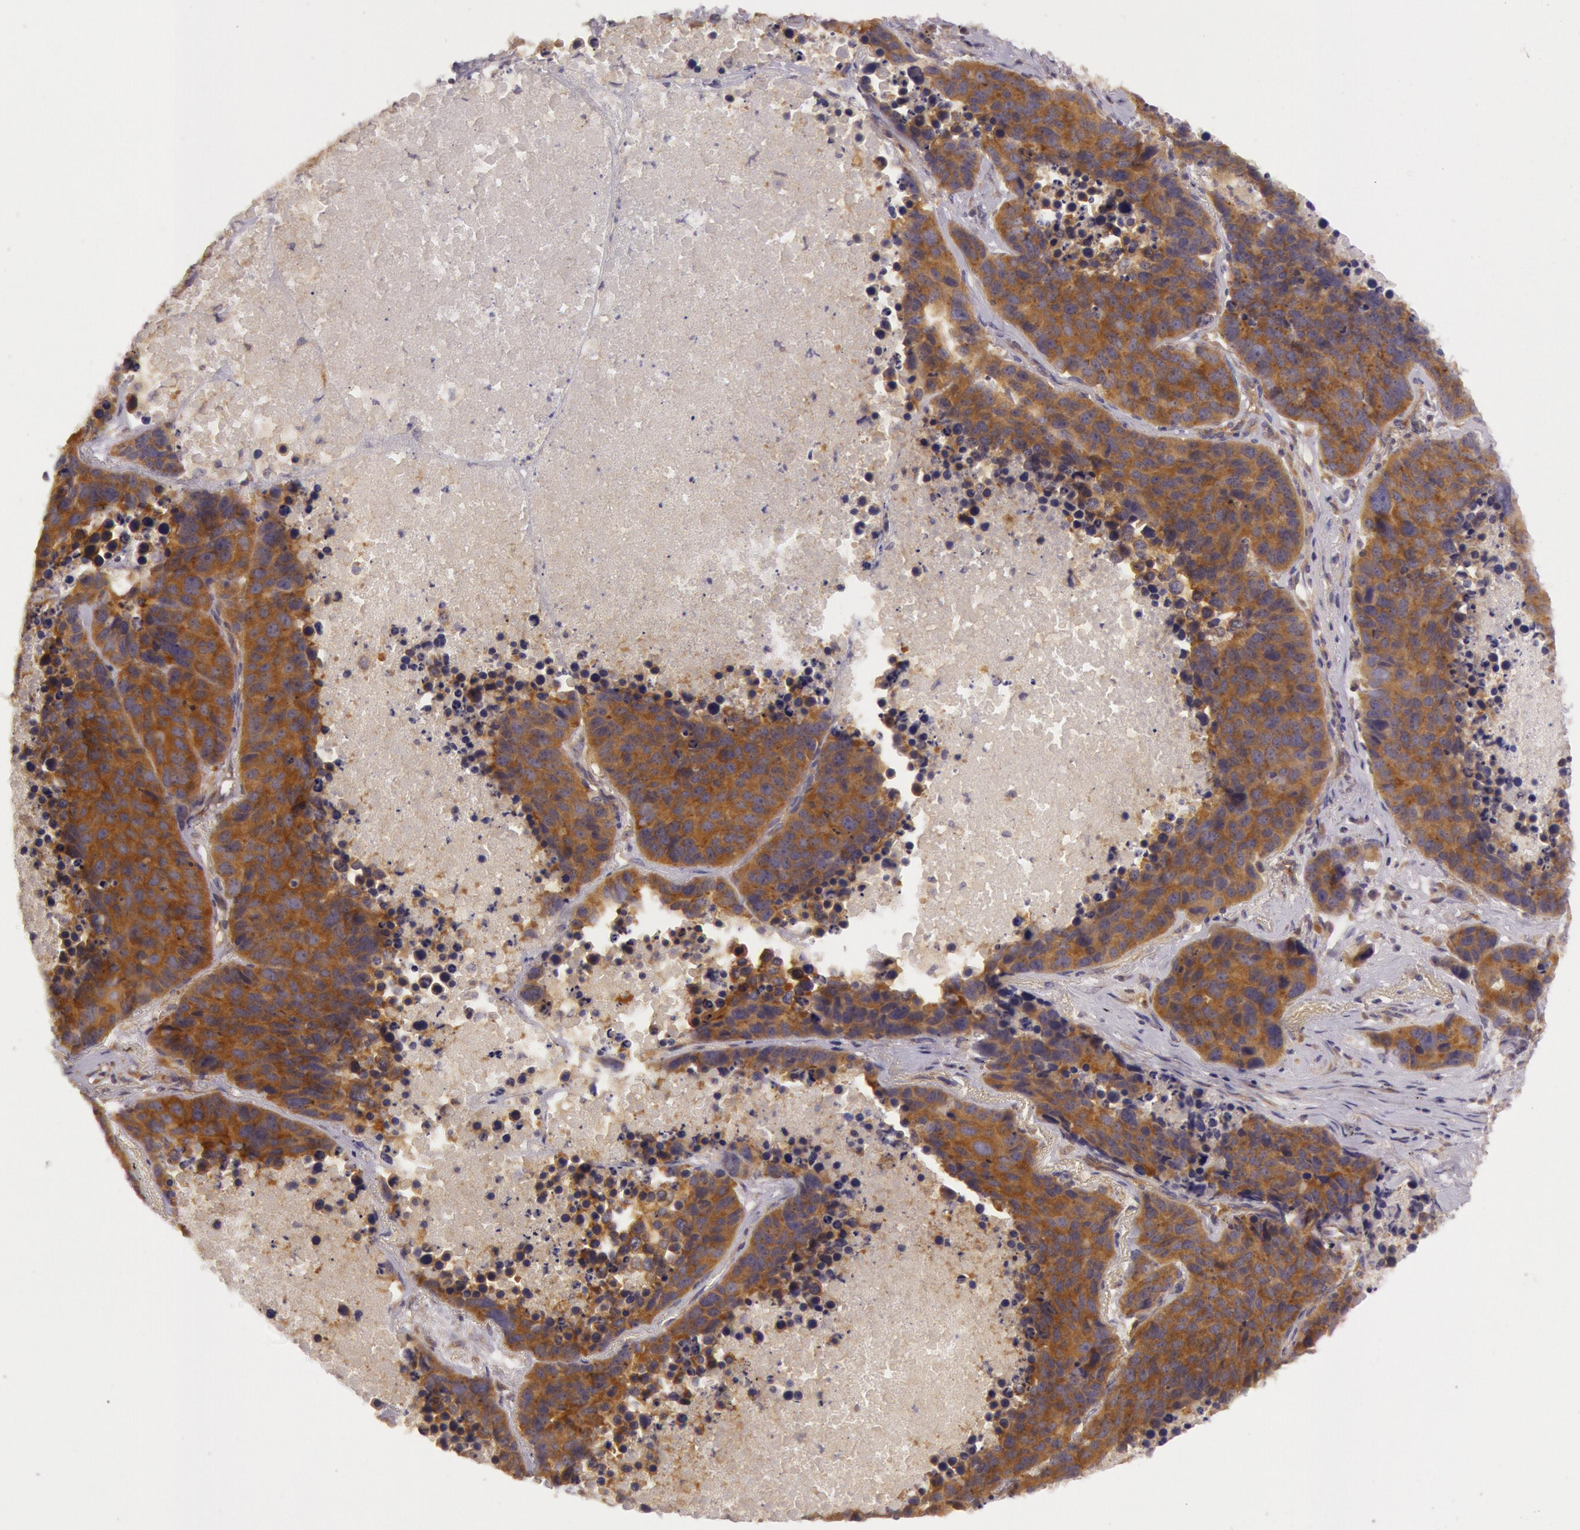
{"staining": {"intensity": "strong", "quantity": ">75%", "location": "cytoplasmic/membranous"}, "tissue": "lung cancer", "cell_type": "Tumor cells", "image_type": "cancer", "snomed": [{"axis": "morphology", "description": "Carcinoid, malignant, NOS"}, {"axis": "topography", "description": "Lung"}], "caption": "The micrograph demonstrates a brown stain indicating the presence of a protein in the cytoplasmic/membranous of tumor cells in lung cancer. (DAB = brown stain, brightfield microscopy at high magnification).", "gene": "CHUK", "patient": {"sex": "male", "age": 60}}